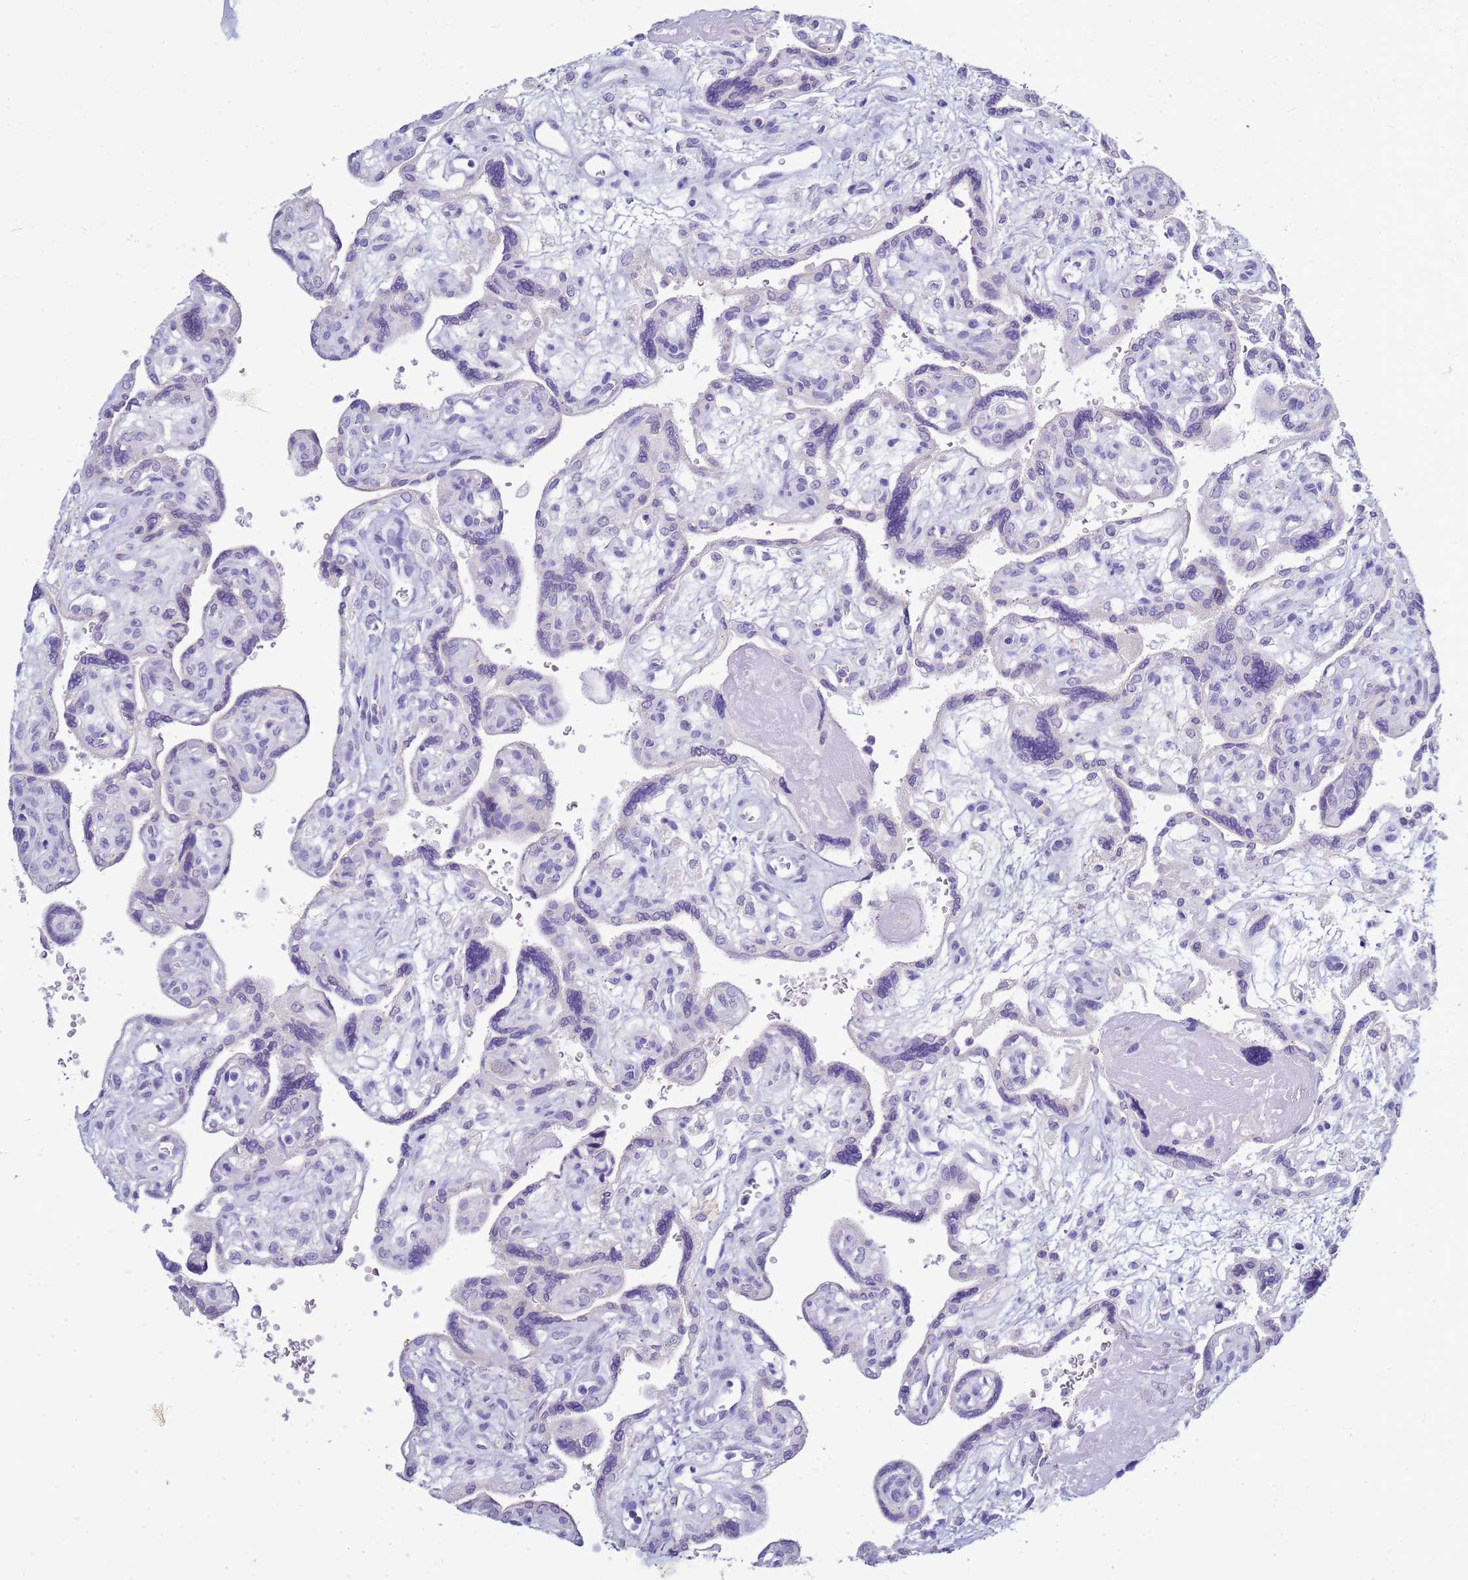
{"staining": {"intensity": "negative", "quantity": "none", "location": "none"}, "tissue": "placenta", "cell_type": "Decidual cells", "image_type": "normal", "snomed": [{"axis": "morphology", "description": "Normal tissue, NOS"}, {"axis": "topography", "description": "Placenta"}], "caption": "DAB immunohistochemical staining of unremarkable human placenta reveals no significant expression in decidual cells.", "gene": "B3GNT8", "patient": {"sex": "female", "age": 39}}